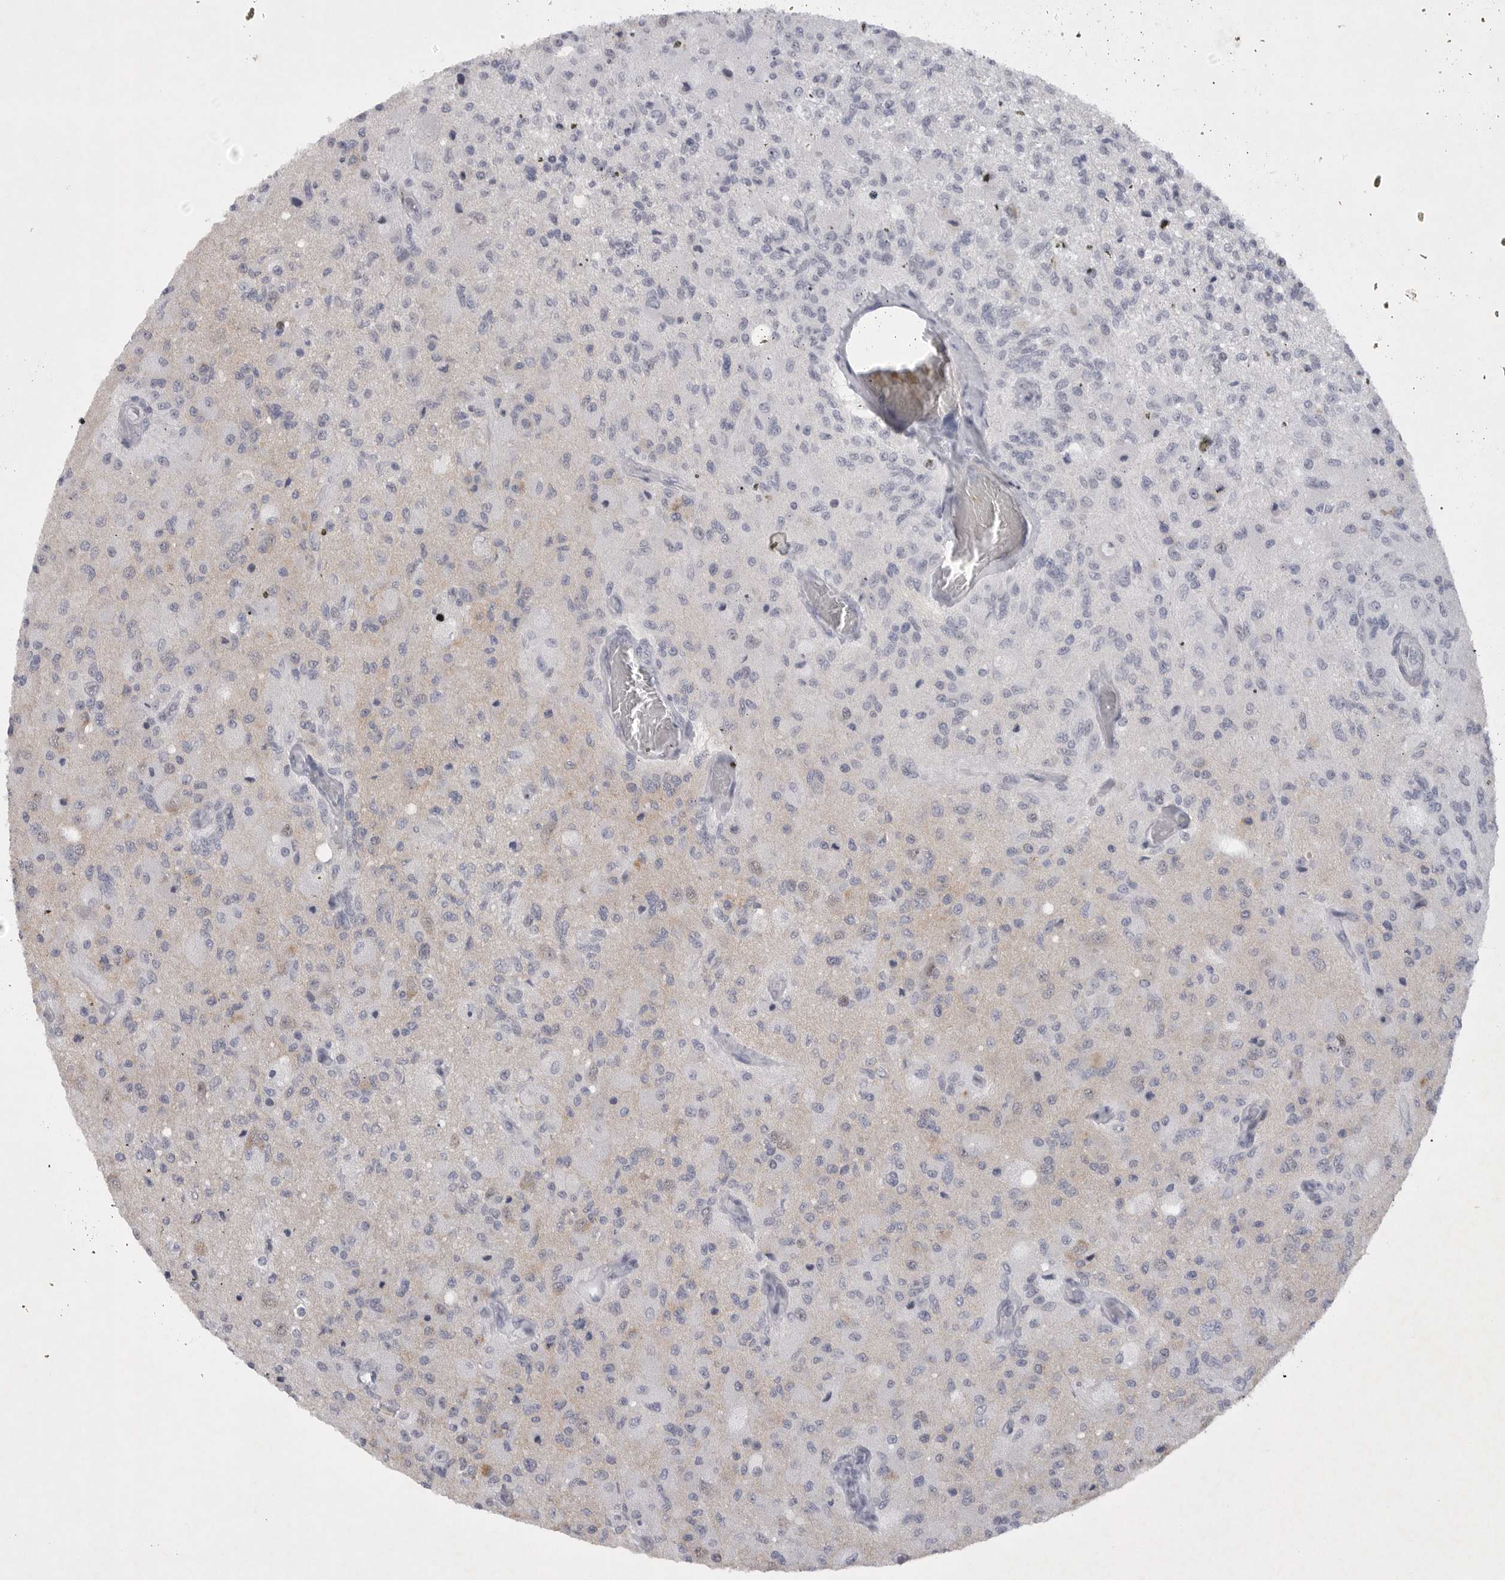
{"staining": {"intensity": "negative", "quantity": "none", "location": "none"}, "tissue": "glioma", "cell_type": "Tumor cells", "image_type": "cancer", "snomed": [{"axis": "morphology", "description": "Normal tissue, NOS"}, {"axis": "morphology", "description": "Glioma, malignant, High grade"}, {"axis": "topography", "description": "Cerebral cortex"}], "caption": "Immunohistochemistry (IHC) image of neoplastic tissue: high-grade glioma (malignant) stained with DAB (3,3'-diaminobenzidine) exhibits no significant protein expression in tumor cells.", "gene": "TNR", "patient": {"sex": "male", "age": 77}}